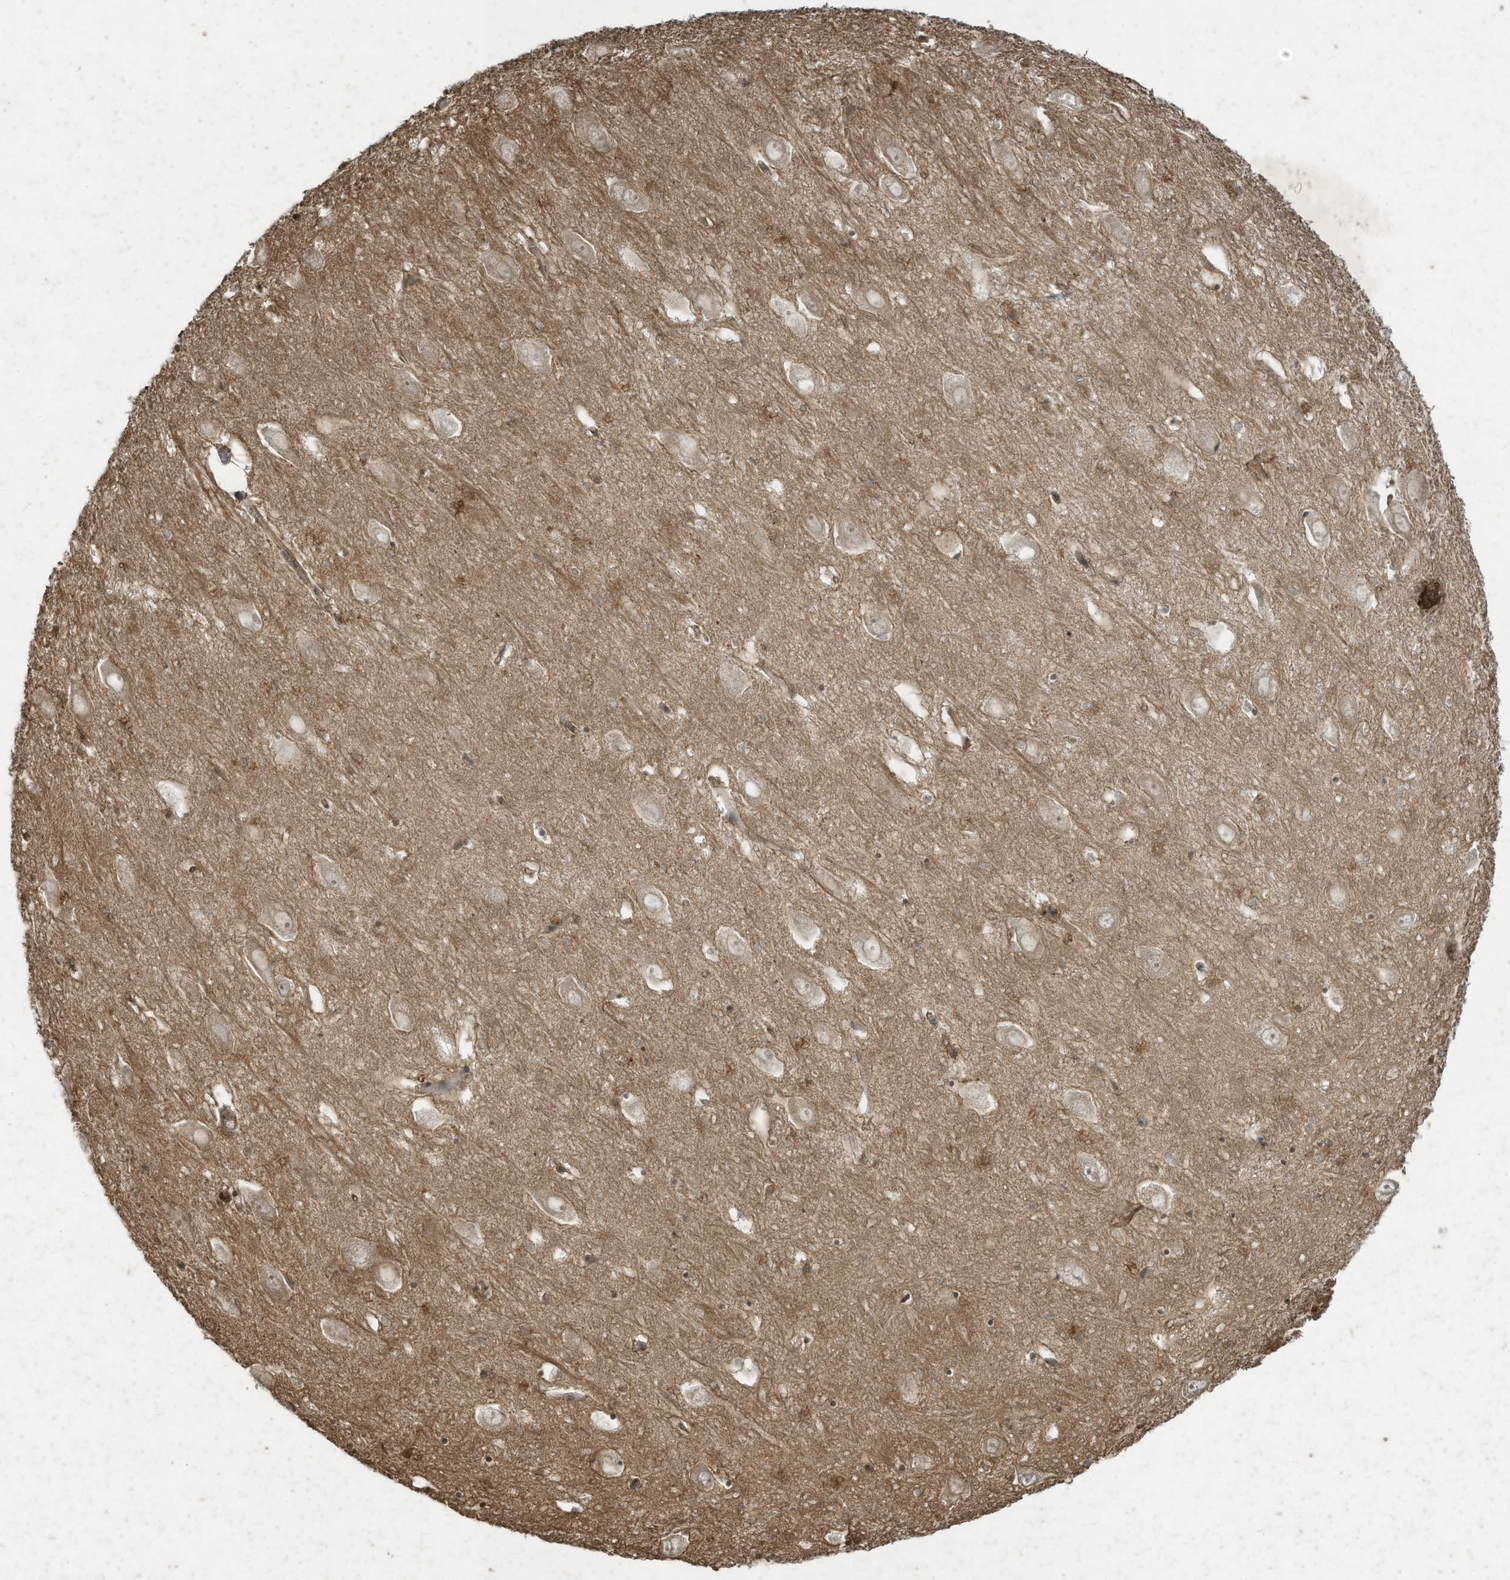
{"staining": {"intensity": "moderate", "quantity": "25%-75%", "location": "cytoplasmic/membranous"}, "tissue": "hippocampus", "cell_type": "Glial cells", "image_type": "normal", "snomed": [{"axis": "morphology", "description": "Normal tissue, NOS"}, {"axis": "topography", "description": "Hippocampus"}], "caption": "Moderate cytoplasmic/membranous protein staining is appreciated in about 25%-75% of glial cells in hippocampus. The staining was performed using DAB to visualize the protein expression in brown, while the nuclei were stained in blue with hematoxylin (Magnification: 20x).", "gene": "MATN2", "patient": {"sex": "female", "age": 64}}